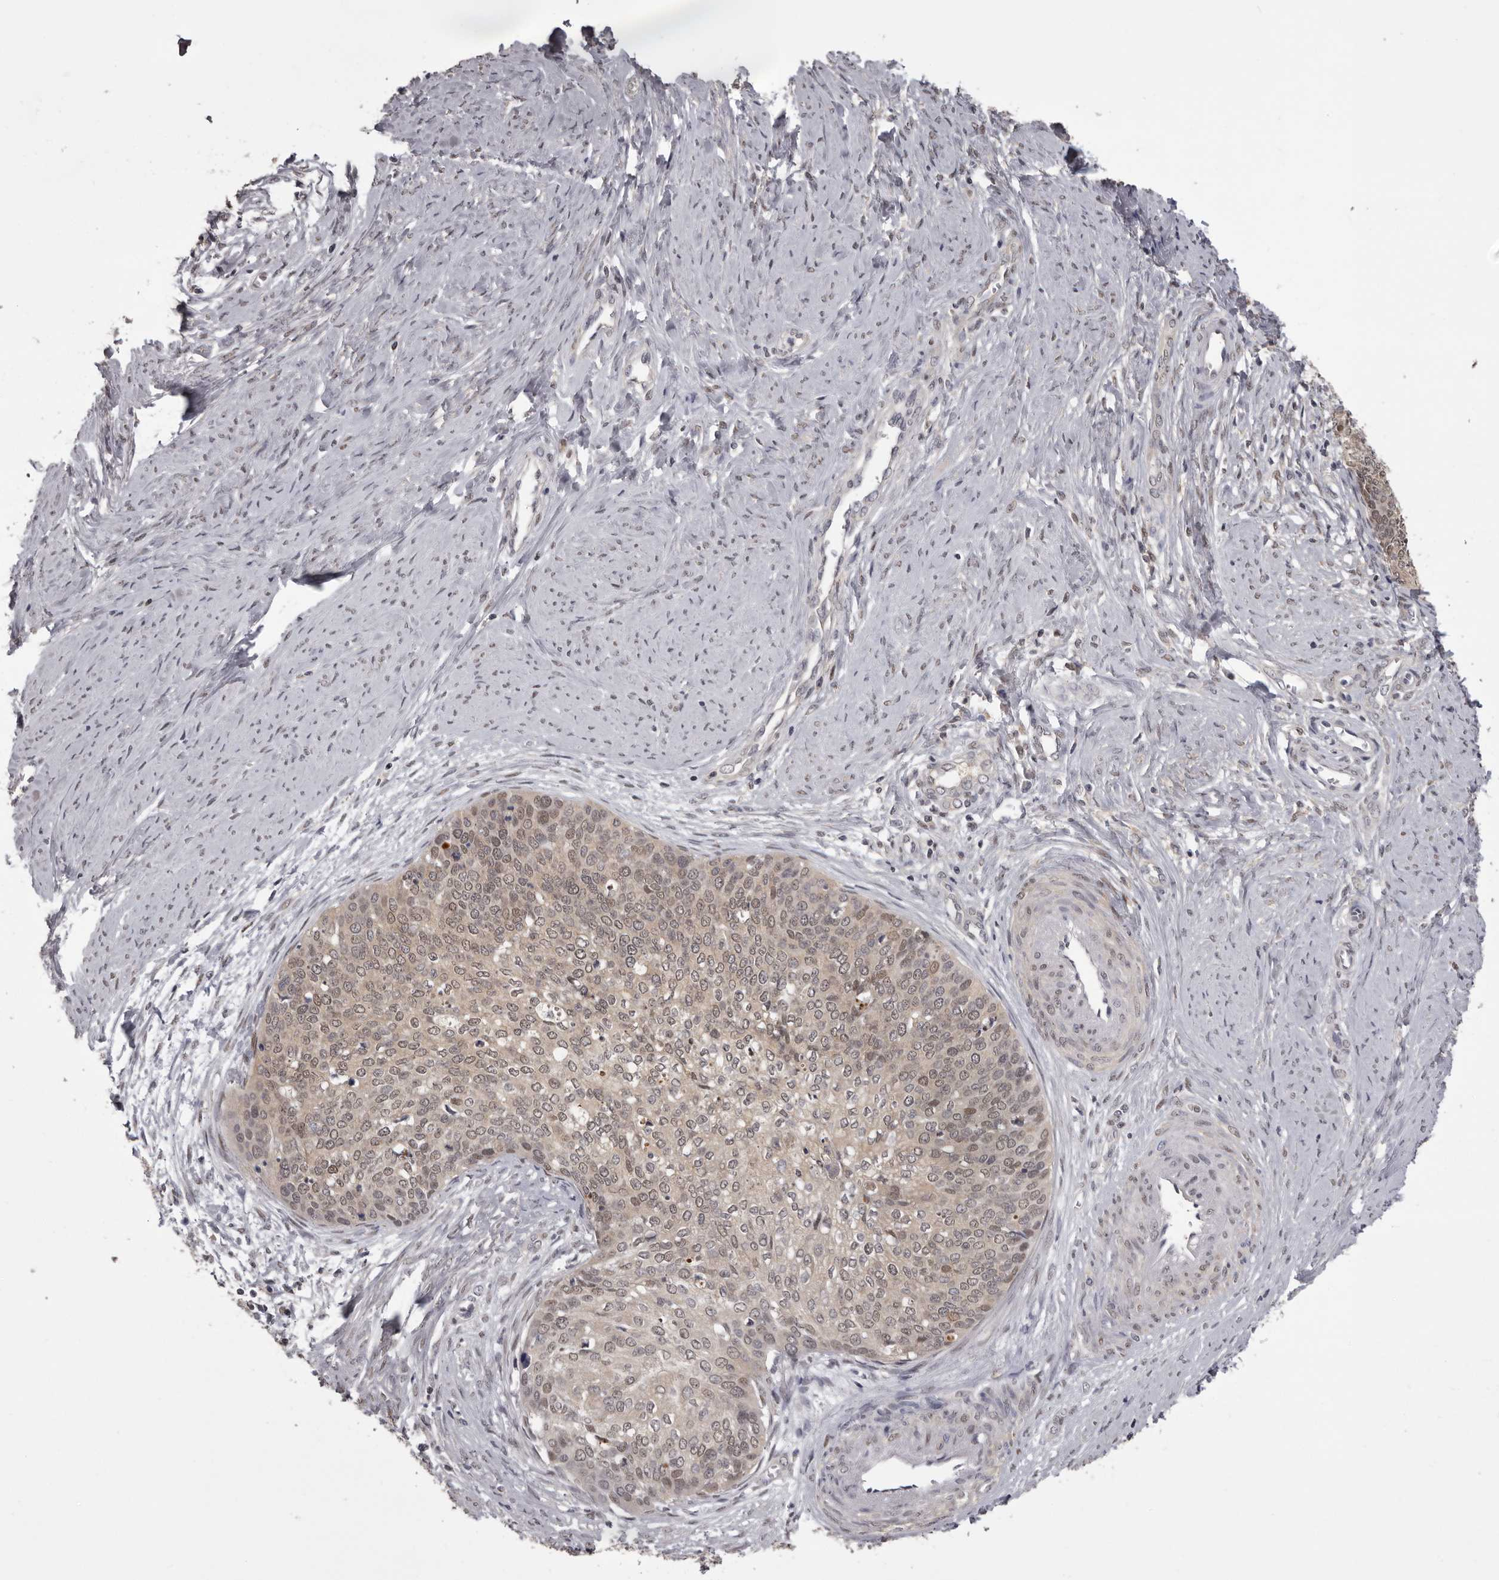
{"staining": {"intensity": "weak", "quantity": "25%-75%", "location": "nuclear"}, "tissue": "cervical cancer", "cell_type": "Tumor cells", "image_type": "cancer", "snomed": [{"axis": "morphology", "description": "Squamous cell carcinoma, NOS"}, {"axis": "topography", "description": "Cervix"}], "caption": "Immunohistochemical staining of human cervical squamous cell carcinoma shows low levels of weak nuclear staining in approximately 25%-75% of tumor cells.", "gene": "MDH1", "patient": {"sex": "female", "age": 37}}